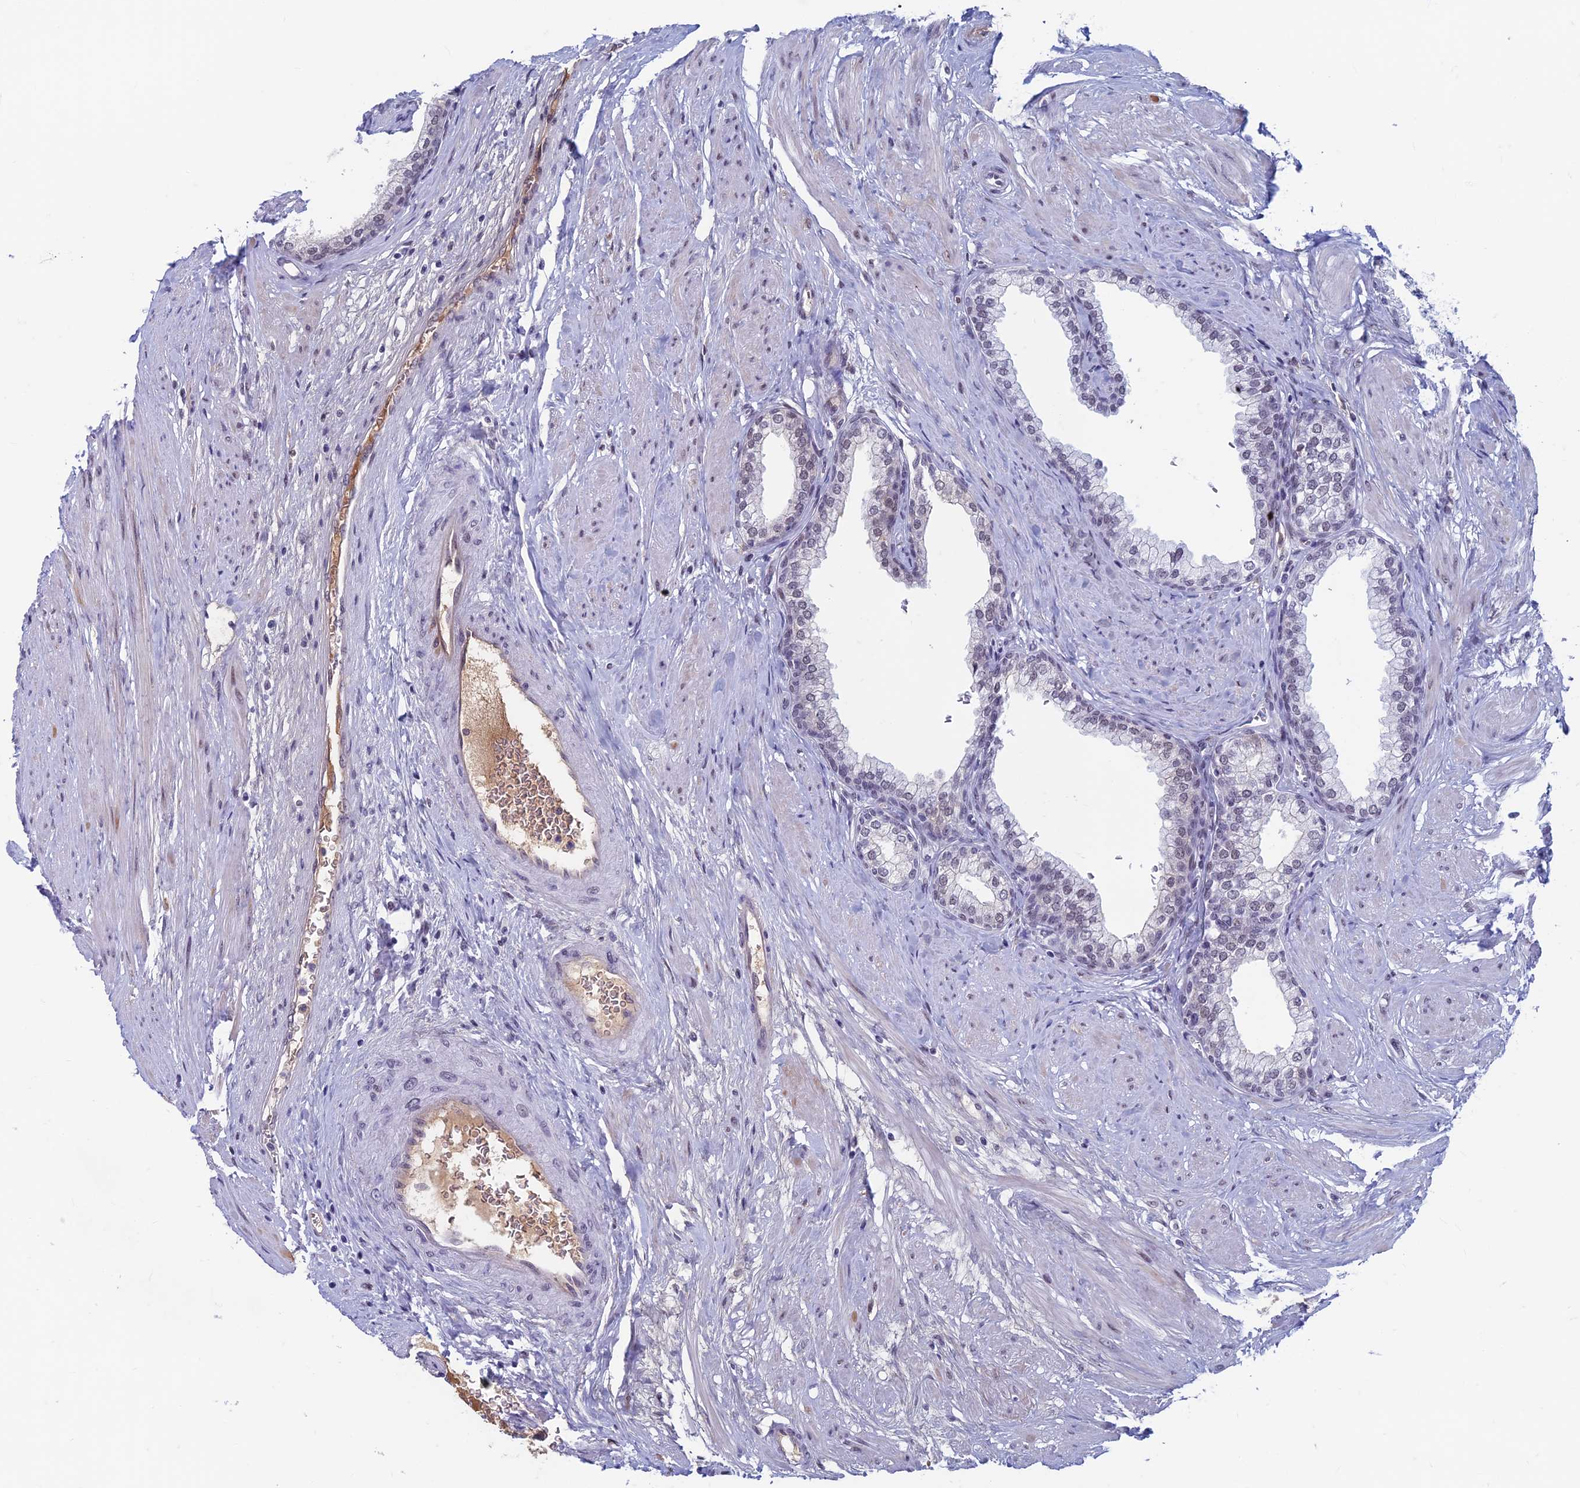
{"staining": {"intensity": "weak", "quantity": "25%-75%", "location": "nuclear"}, "tissue": "prostate", "cell_type": "Glandular cells", "image_type": "normal", "snomed": [{"axis": "morphology", "description": "Normal tissue, NOS"}, {"axis": "morphology", "description": "Urothelial carcinoma, Low grade"}, {"axis": "topography", "description": "Urinary bladder"}, {"axis": "topography", "description": "Prostate"}], "caption": "Protein analysis of benign prostate demonstrates weak nuclear staining in approximately 25%-75% of glandular cells. (Stains: DAB (3,3'-diaminobenzidine) in brown, nuclei in blue, Microscopy: brightfield microscopy at high magnification).", "gene": "ASH2L", "patient": {"sex": "male", "age": 60}}